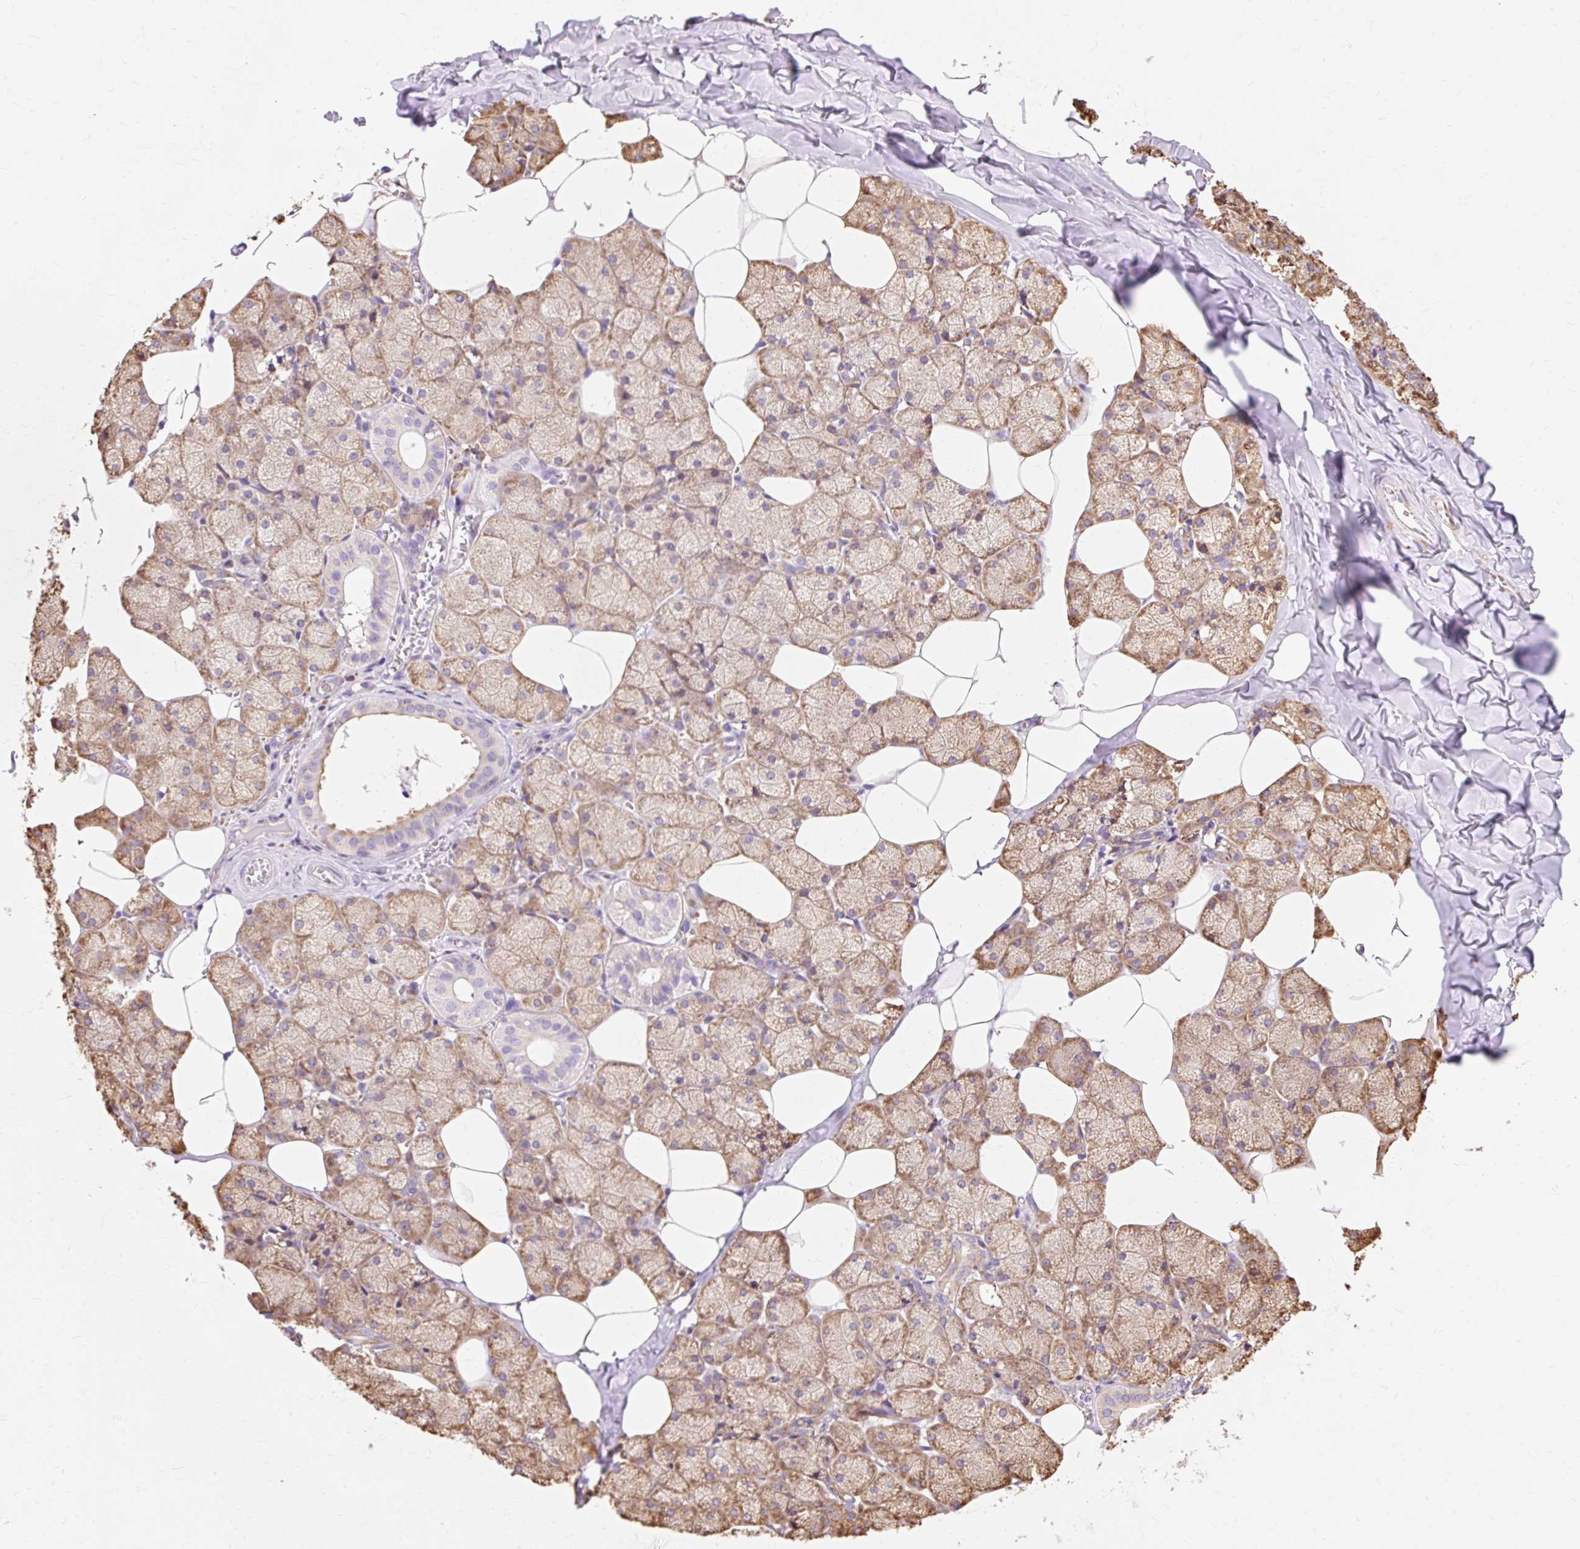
{"staining": {"intensity": "moderate", "quantity": ">75%", "location": "cytoplasmic/membranous"}, "tissue": "salivary gland", "cell_type": "Glandular cells", "image_type": "normal", "snomed": [{"axis": "morphology", "description": "Normal tissue, NOS"}, {"axis": "topography", "description": "Salivary gland"}, {"axis": "topography", "description": "Peripheral nerve tissue"}], "caption": "A photomicrograph showing moderate cytoplasmic/membranous positivity in about >75% of glandular cells in normal salivary gland, as visualized by brown immunohistochemical staining.", "gene": "ENSG00000260836", "patient": {"sex": "male", "age": 38}}